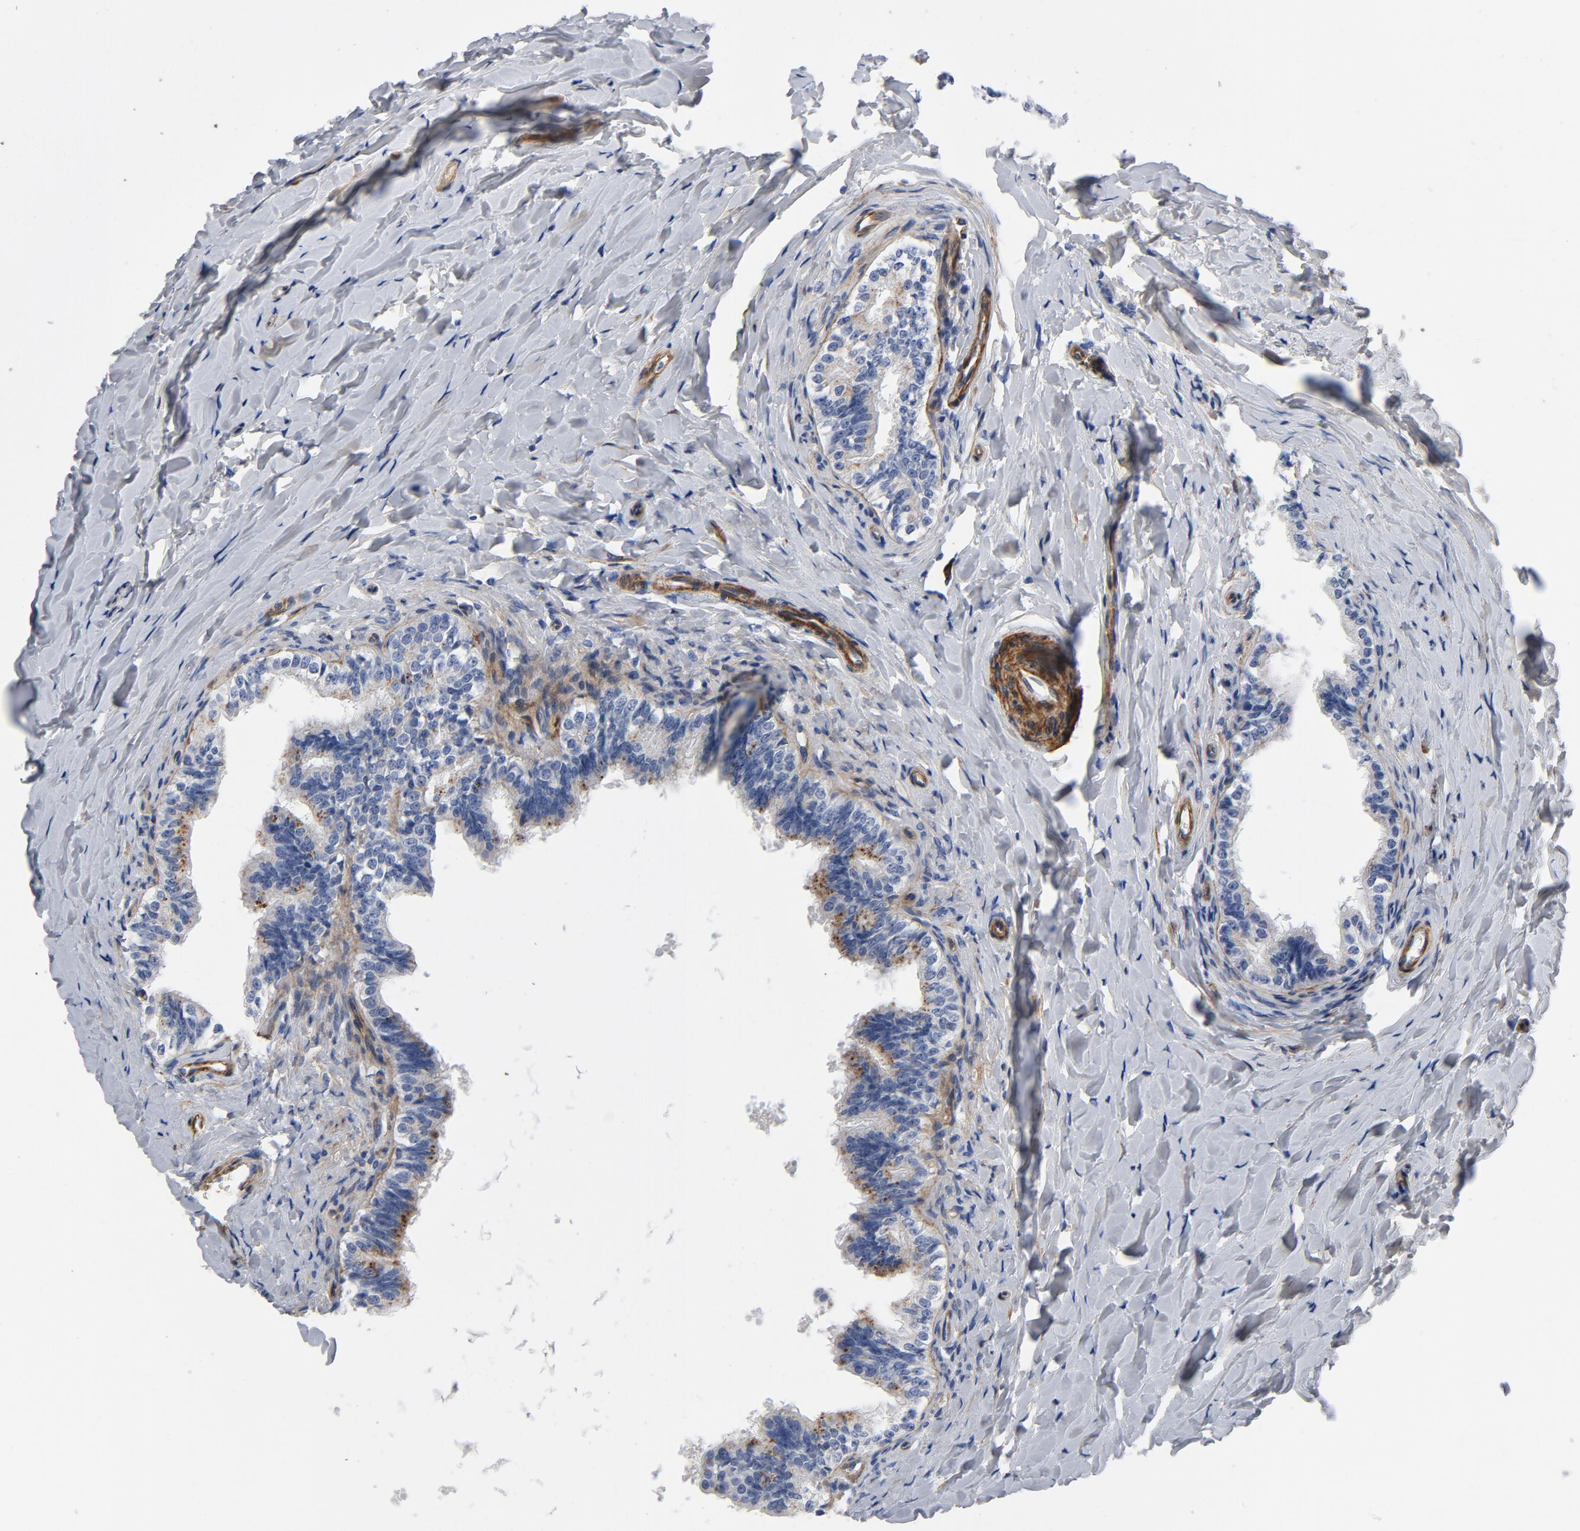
{"staining": {"intensity": "strong", "quantity": "25%-75%", "location": "cytoplasmic/membranous"}, "tissue": "epididymis", "cell_type": "Glandular cells", "image_type": "normal", "snomed": [{"axis": "morphology", "description": "Normal tissue, NOS"}, {"axis": "topography", "description": "Soft tissue"}, {"axis": "topography", "description": "Epididymis"}], "caption": "Brown immunohistochemical staining in normal human epididymis exhibits strong cytoplasmic/membranous staining in about 25%-75% of glandular cells. Using DAB (brown) and hematoxylin (blue) stains, captured at high magnification using brightfield microscopy.", "gene": "LAMC1", "patient": {"sex": "male", "age": 26}}